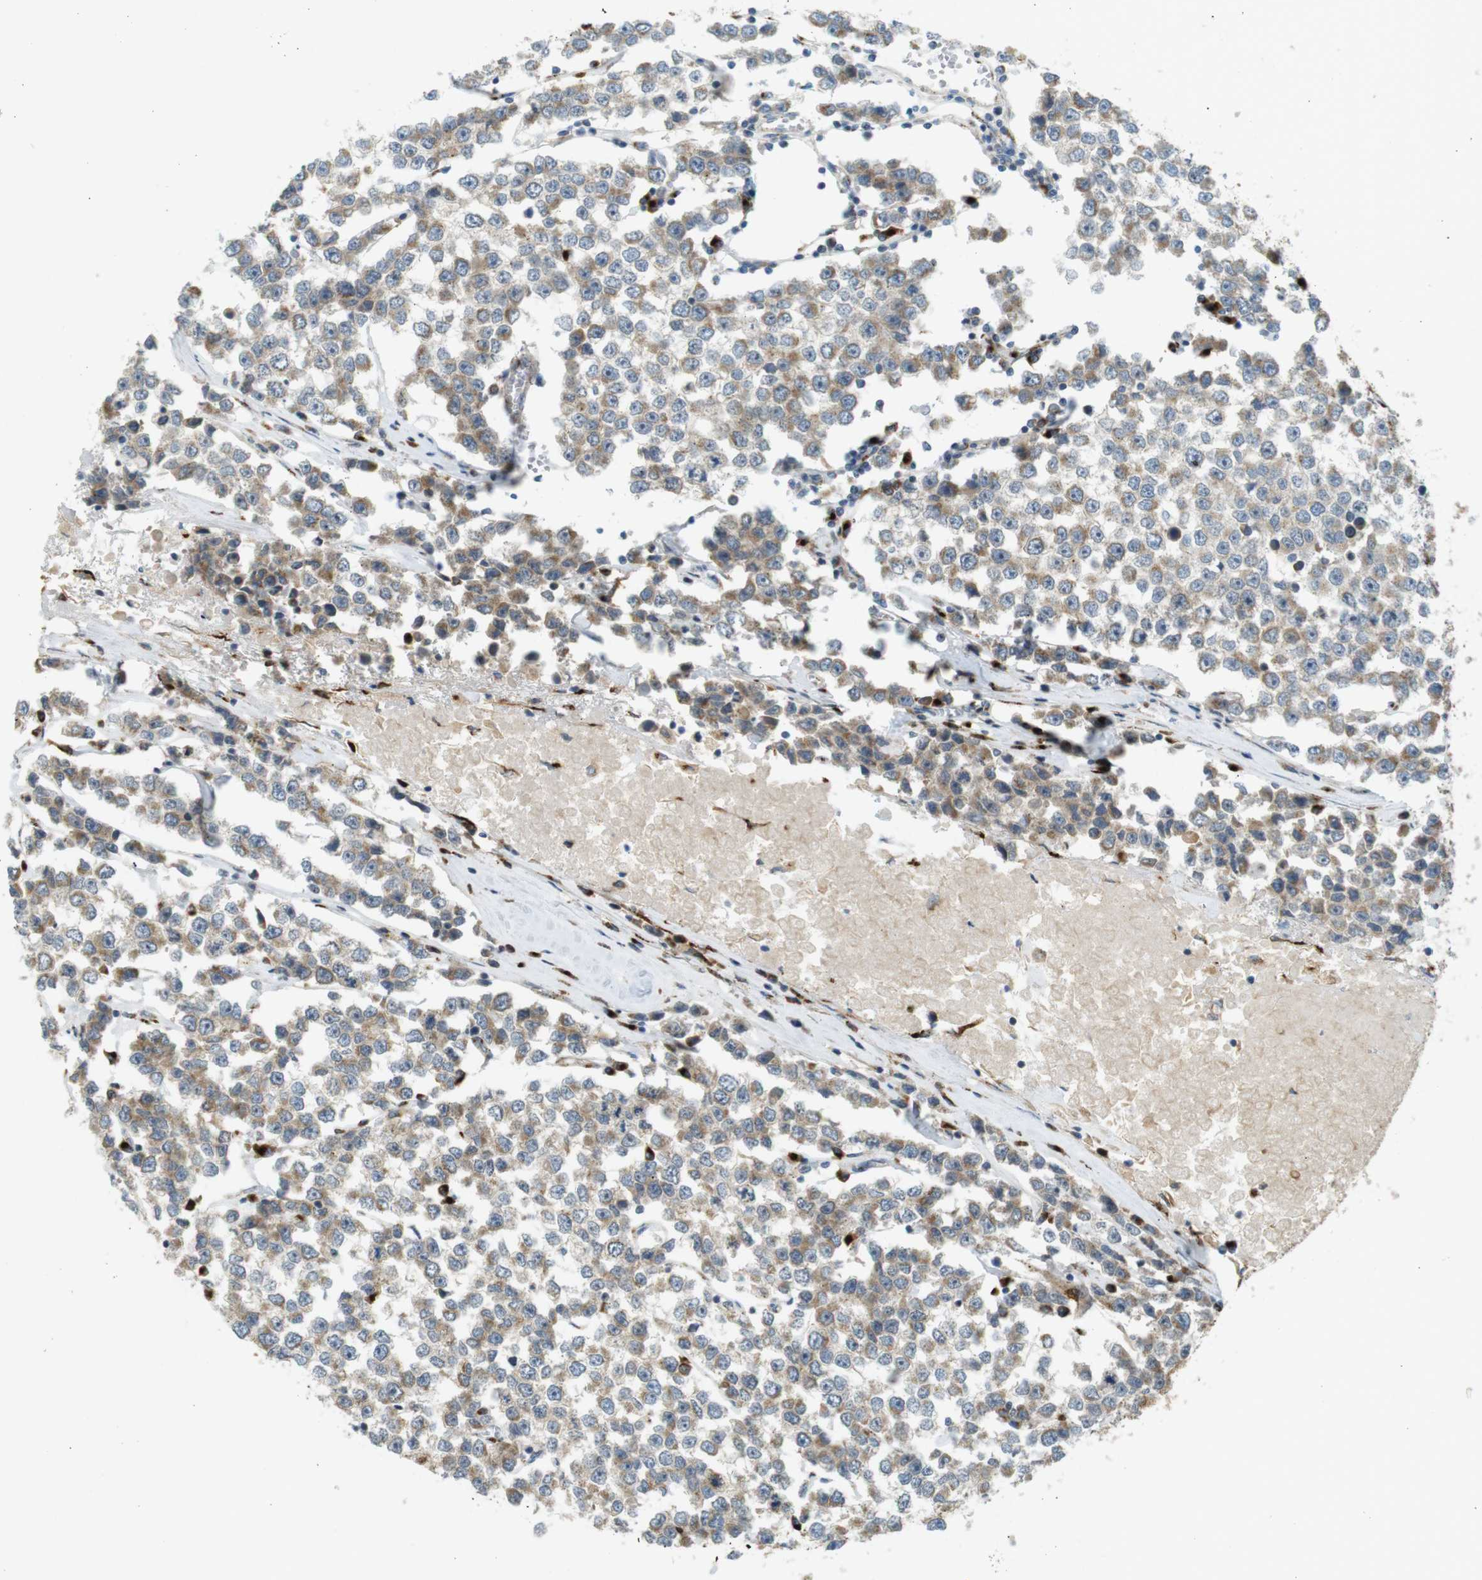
{"staining": {"intensity": "moderate", "quantity": "25%-75%", "location": "cytoplasmic/membranous"}, "tissue": "testis cancer", "cell_type": "Tumor cells", "image_type": "cancer", "snomed": [{"axis": "morphology", "description": "Seminoma, NOS"}, {"axis": "morphology", "description": "Carcinoma, Embryonal, NOS"}, {"axis": "topography", "description": "Testis"}], "caption": "Testis cancer tissue shows moderate cytoplasmic/membranous staining in about 25%-75% of tumor cells, visualized by immunohistochemistry.", "gene": "TMEM143", "patient": {"sex": "male", "age": 52}}